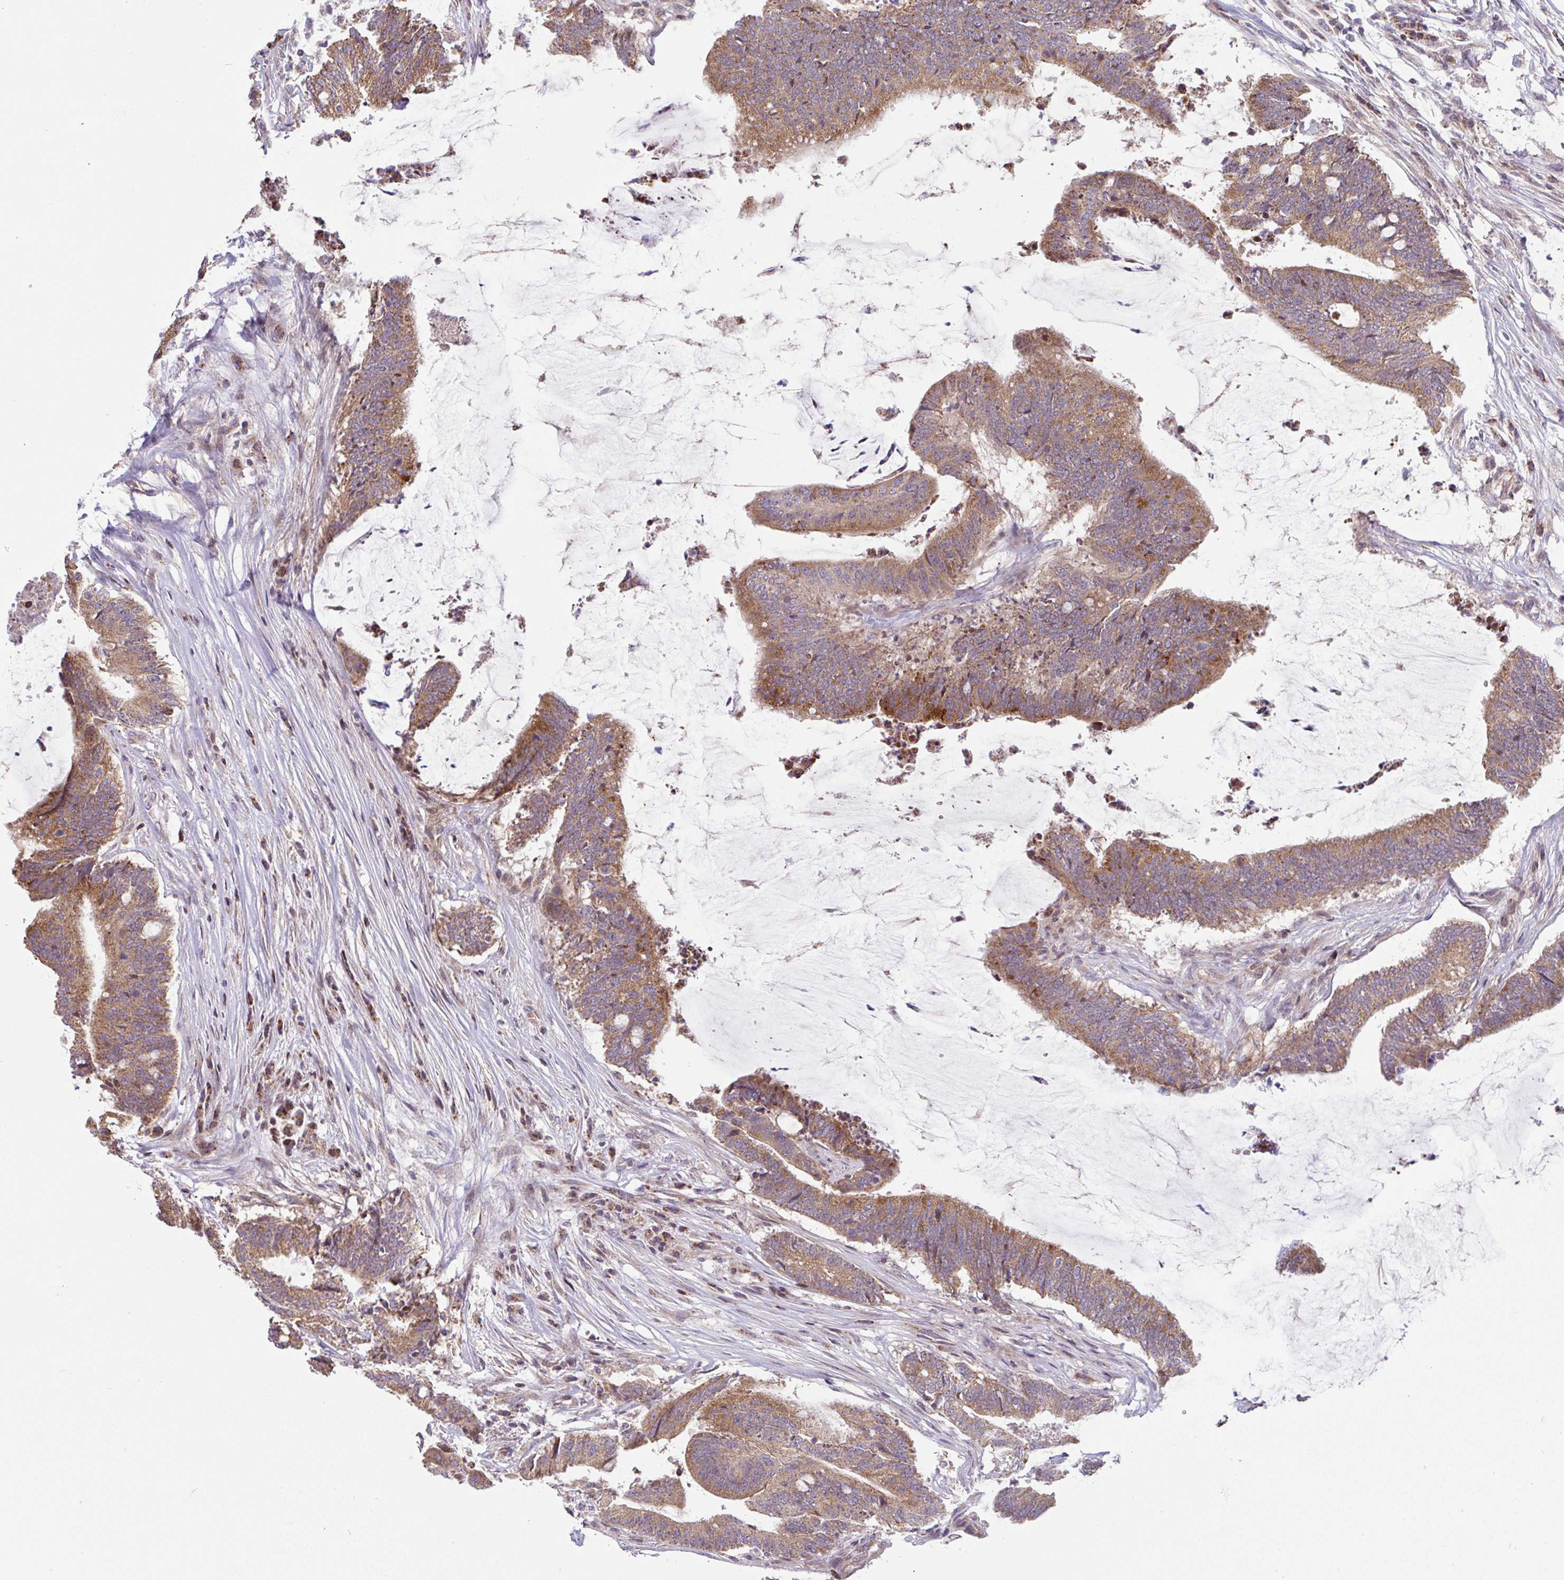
{"staining": {"intensity": "moderate", "quantity": ">75%", "location": "cytoplasmic/membranous"}, "tissue": "colorectal cancer", "cell_type": "Tumor cells", "image_type": "cancer", "snomed": [{"axis": "morphology", "description": "Adenocarcinoma, NOS"}, {"axis": "topography", "description": "Colon"}], "caption": "Human adenocarcinoma (colorectal) stained with a brown dye demonstrates moderate cytoplasmic/membranous positive positivity in approximately >75% of tumor cells.", "gene": "FIGNL1", "patient": {"sex": "female", "age": 43}}